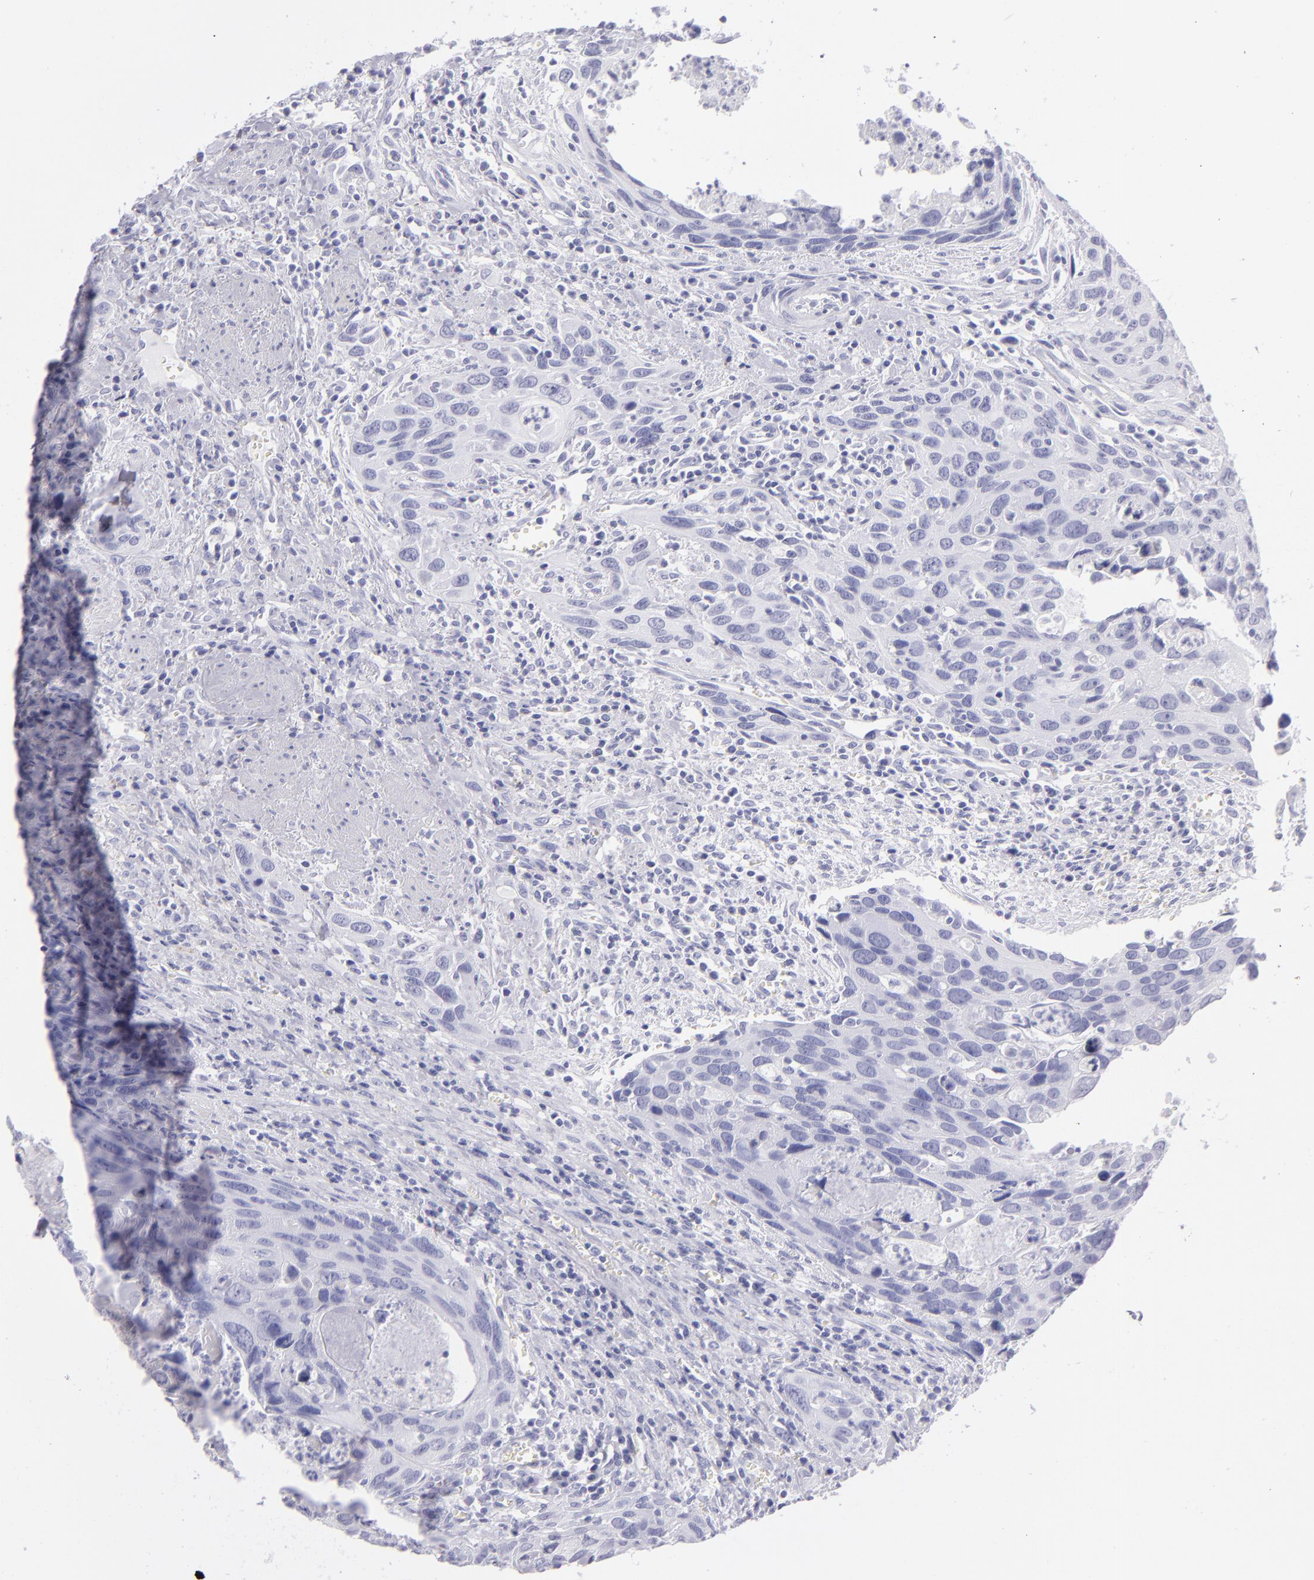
{"staining": {"intensity": "negative", "quantity": "none", "location": "none"}, "tissue": "urothelial cancer", "cell_type": "Tumor cells", "image_type": "cancer", "snomed": [{"axis": "morphology", "description": "Urothelial carcinoma, High grade"}, {"axis": "topography", "description": "Urinary bladder"}], "caption": "DAB (3,3'-diaminobenzidine) immunohistochemical staining of high-grade urothelial carcinoma displays no significant positivity in tumor cells.", "gene": "PVALB", "patient": {"sex": "male", "age": 71}}